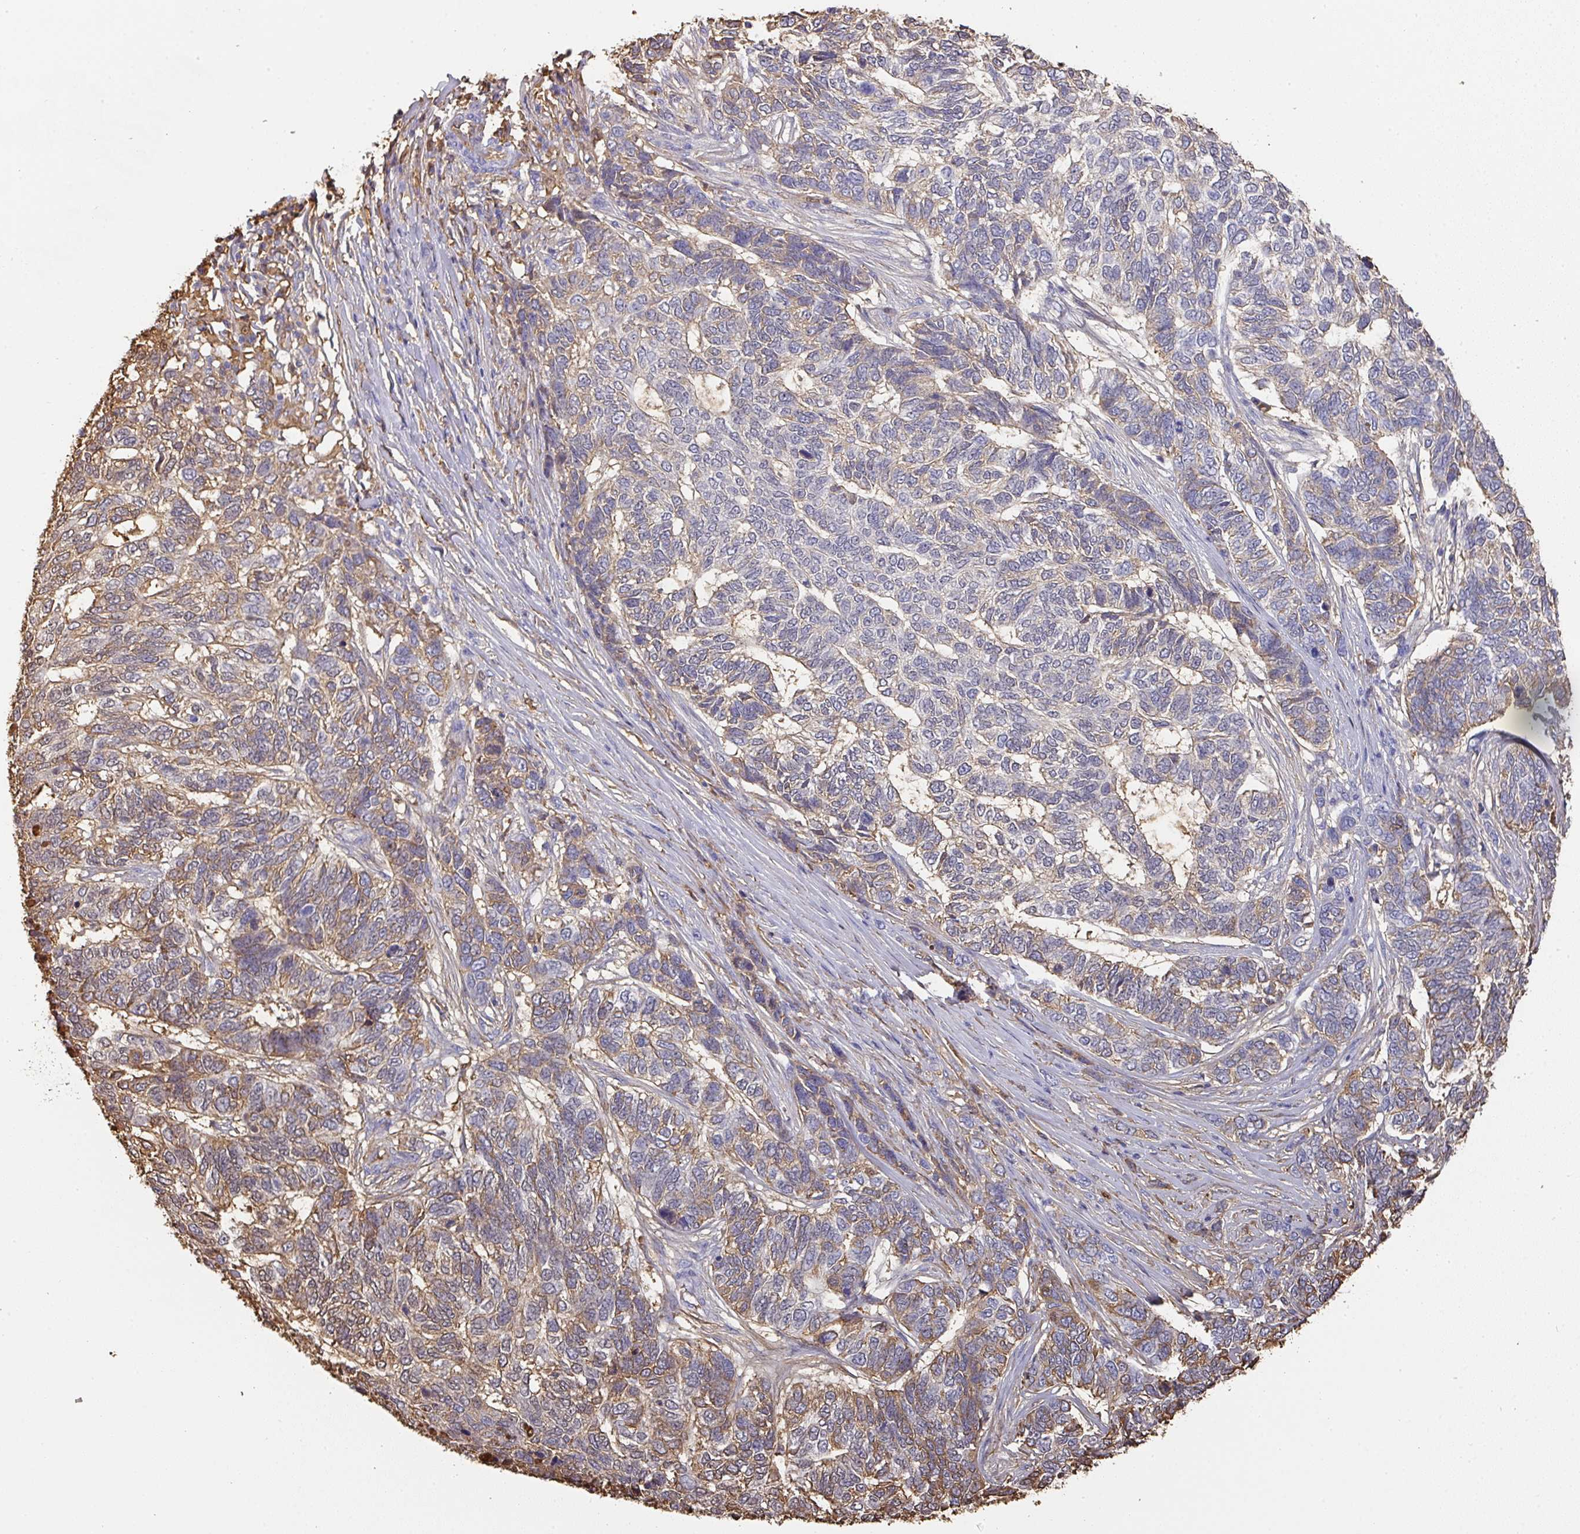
{"staining": {"intensity": "moderate", "quantity": "<25%", "location": "cytoplasmic/membranous"}, "tissue": "skin cancer", "cell_type": "Tumor cells", "image_type": "cancer", "snomed": [{"axis": "morphology", "description": "Basal cell carcinoma"}, {"axis": "topography", "description": "Skin"}], "caption": "Human skin cancer (basal cell carcinoma) stained with a protein marker reveals moderate staining in tumor cells.", "gene": "ALB", "patient": {"sex": "female", "age": 65}}